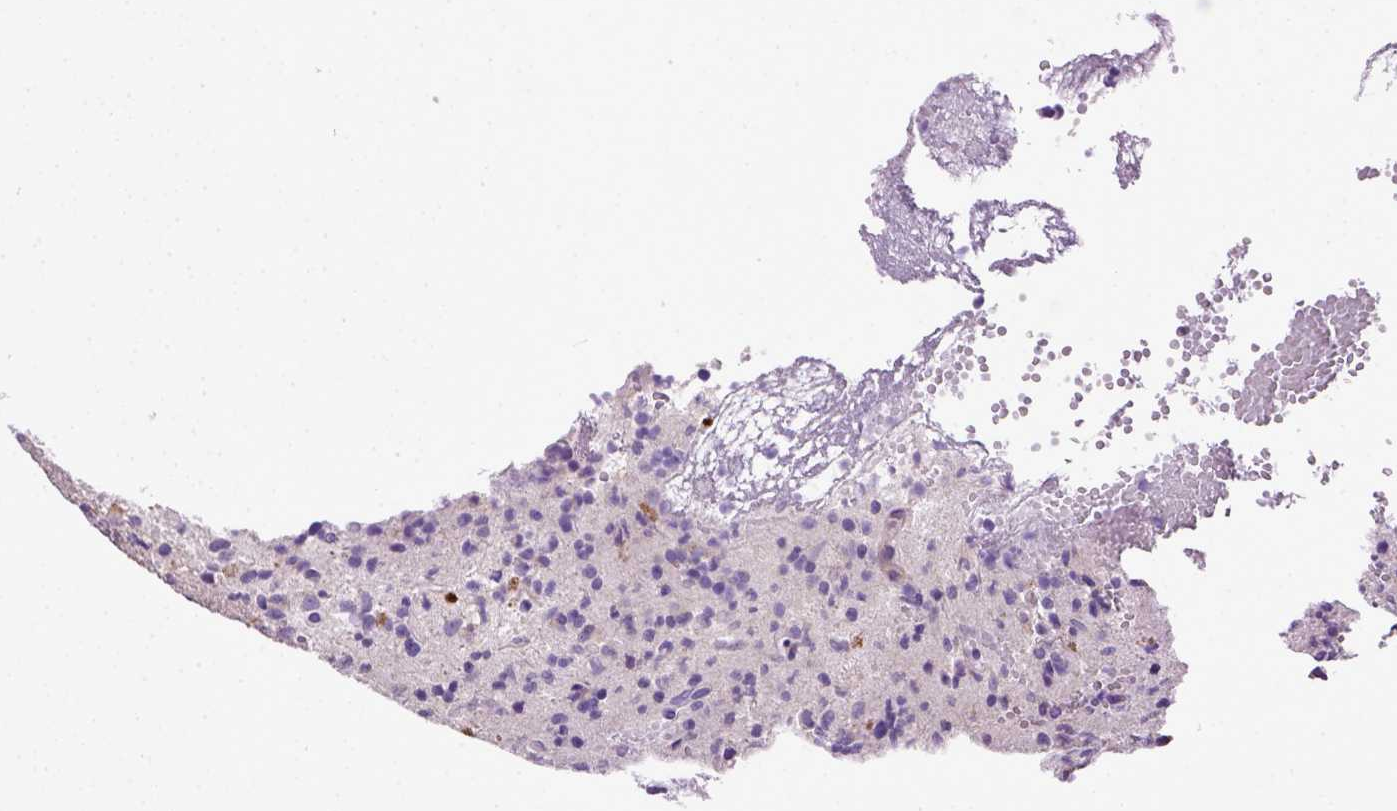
{"staining": {"intensity": "negative", "quantity": "none", "location": "none"}, "tissue": "glioma", "cell_type": "Tumor cells", "image_type": "cancer", "snomed": [{"axis": "morphology", "description": "Glioma, malignant, Low grade"}, {"axis": "topography", "description": "Brain"}], "caption": "Image shows no protein expression in tumor cells of glioma tissue.", "gene": "DEPDC1B", "patient": {"sex": "male", "age": 64}}